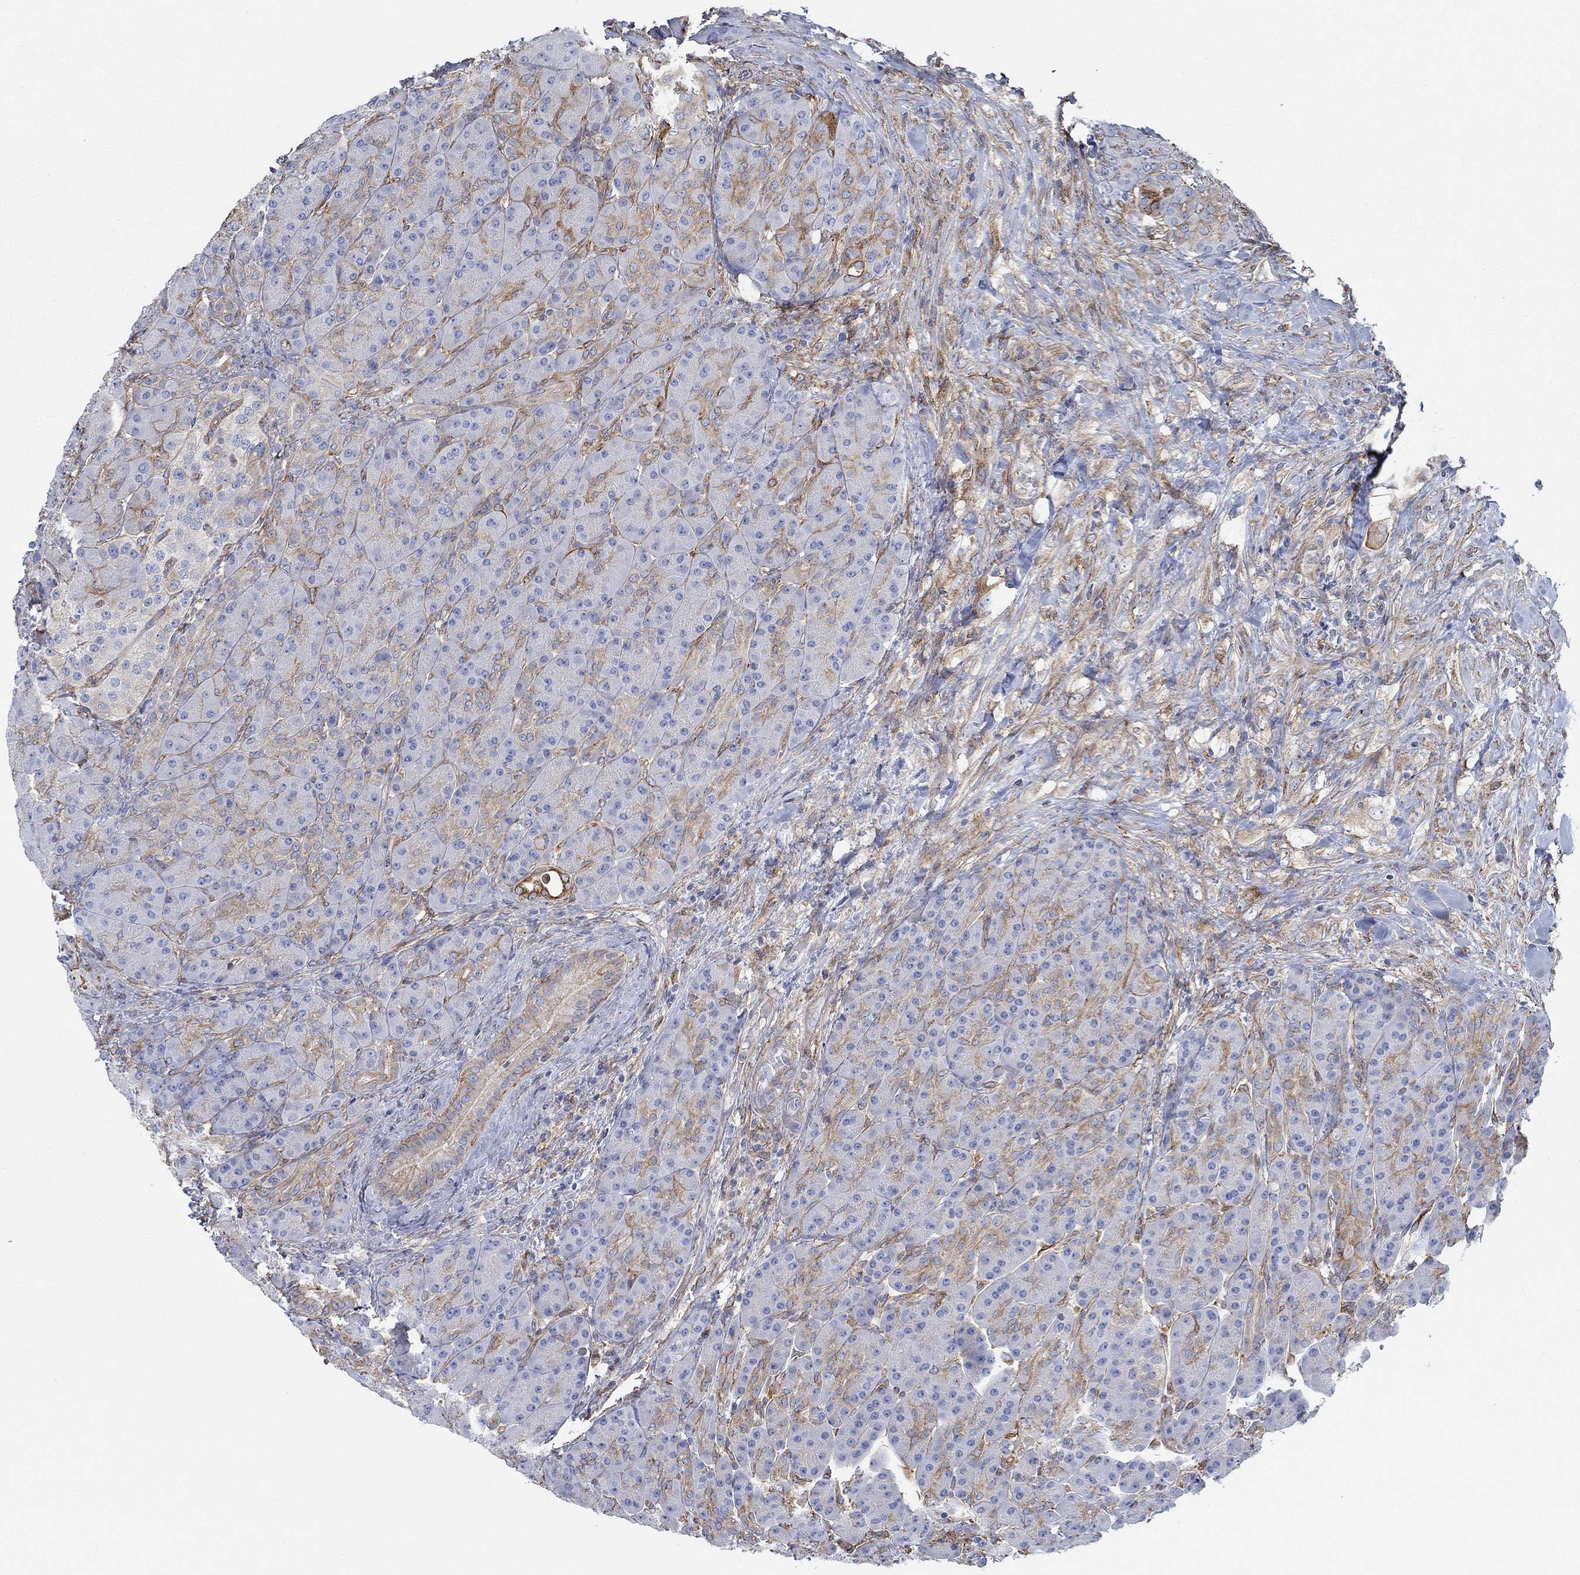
{"staining": {"intensity": "moderate", "quantity": "25%-75%", "location": "cytoplasmic/membranous"}, "tissue": "pancreas", "cell_type": "Exocrine glandular cells", "image_type": "normal", "snomed": [{"axis": "morphology", "description": "Normal tissue, NOS"}, {"axis": "topography", "description": "Pancreas"}], "caption": "Immunohistochemistry (IHC) staining of normal pancreas, which demonstrates medium levels of moderate cytoplasmic/membranous expression in about 25%-75% of exocrine glandular cells indicating moderate cytoplasmic/membranous protein staining. The staining was performed using DAB (3,3'-diaminobenzidine) (brown) for protein detection and nuclei were counterstained in hematoxylin (blue).", "gene": "STC2", "patient": {"sex": "male", "age": 70}}